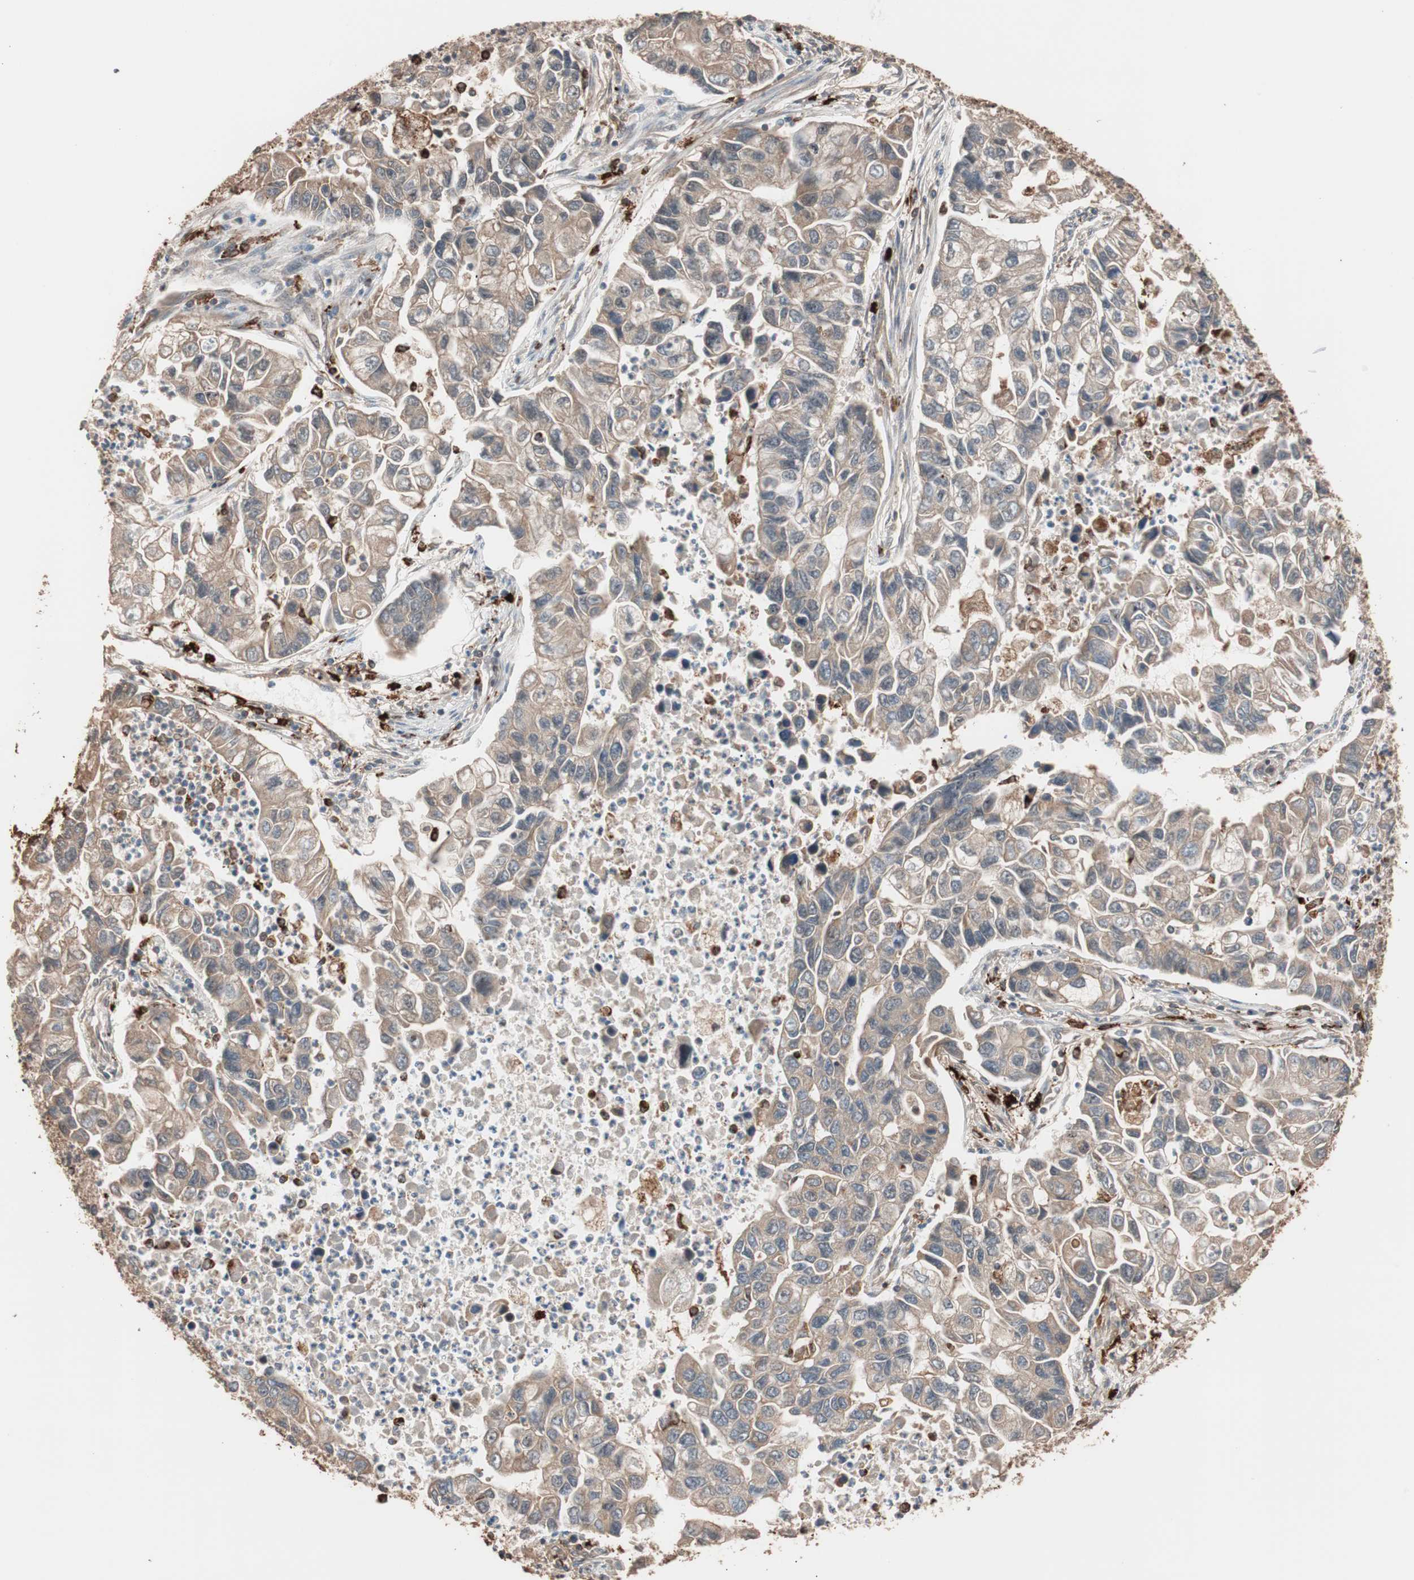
{"staining": {"intensity": "moderate", "quantity": ">75%", "location": "cytoplasmic/membranous"}, "tissue": "lung cancer", "cell_type": "Tumor cells", "image_type": "cancer", "snomed": [{"axis": "morphology", "description": "Adenocarcinoma, NOS"}, {"axis": "topography", "description": "Lung"}], "caption": "An image of lung cancer (adenocarcinoma) stained for a protein exhibits moderate cytoplasmic/membranous brown staining in tumor cells. (IHC, brightfield microscopy, high magnification).", "gene": "CCT3", "patient": {"sex": "female", "age": 51}}